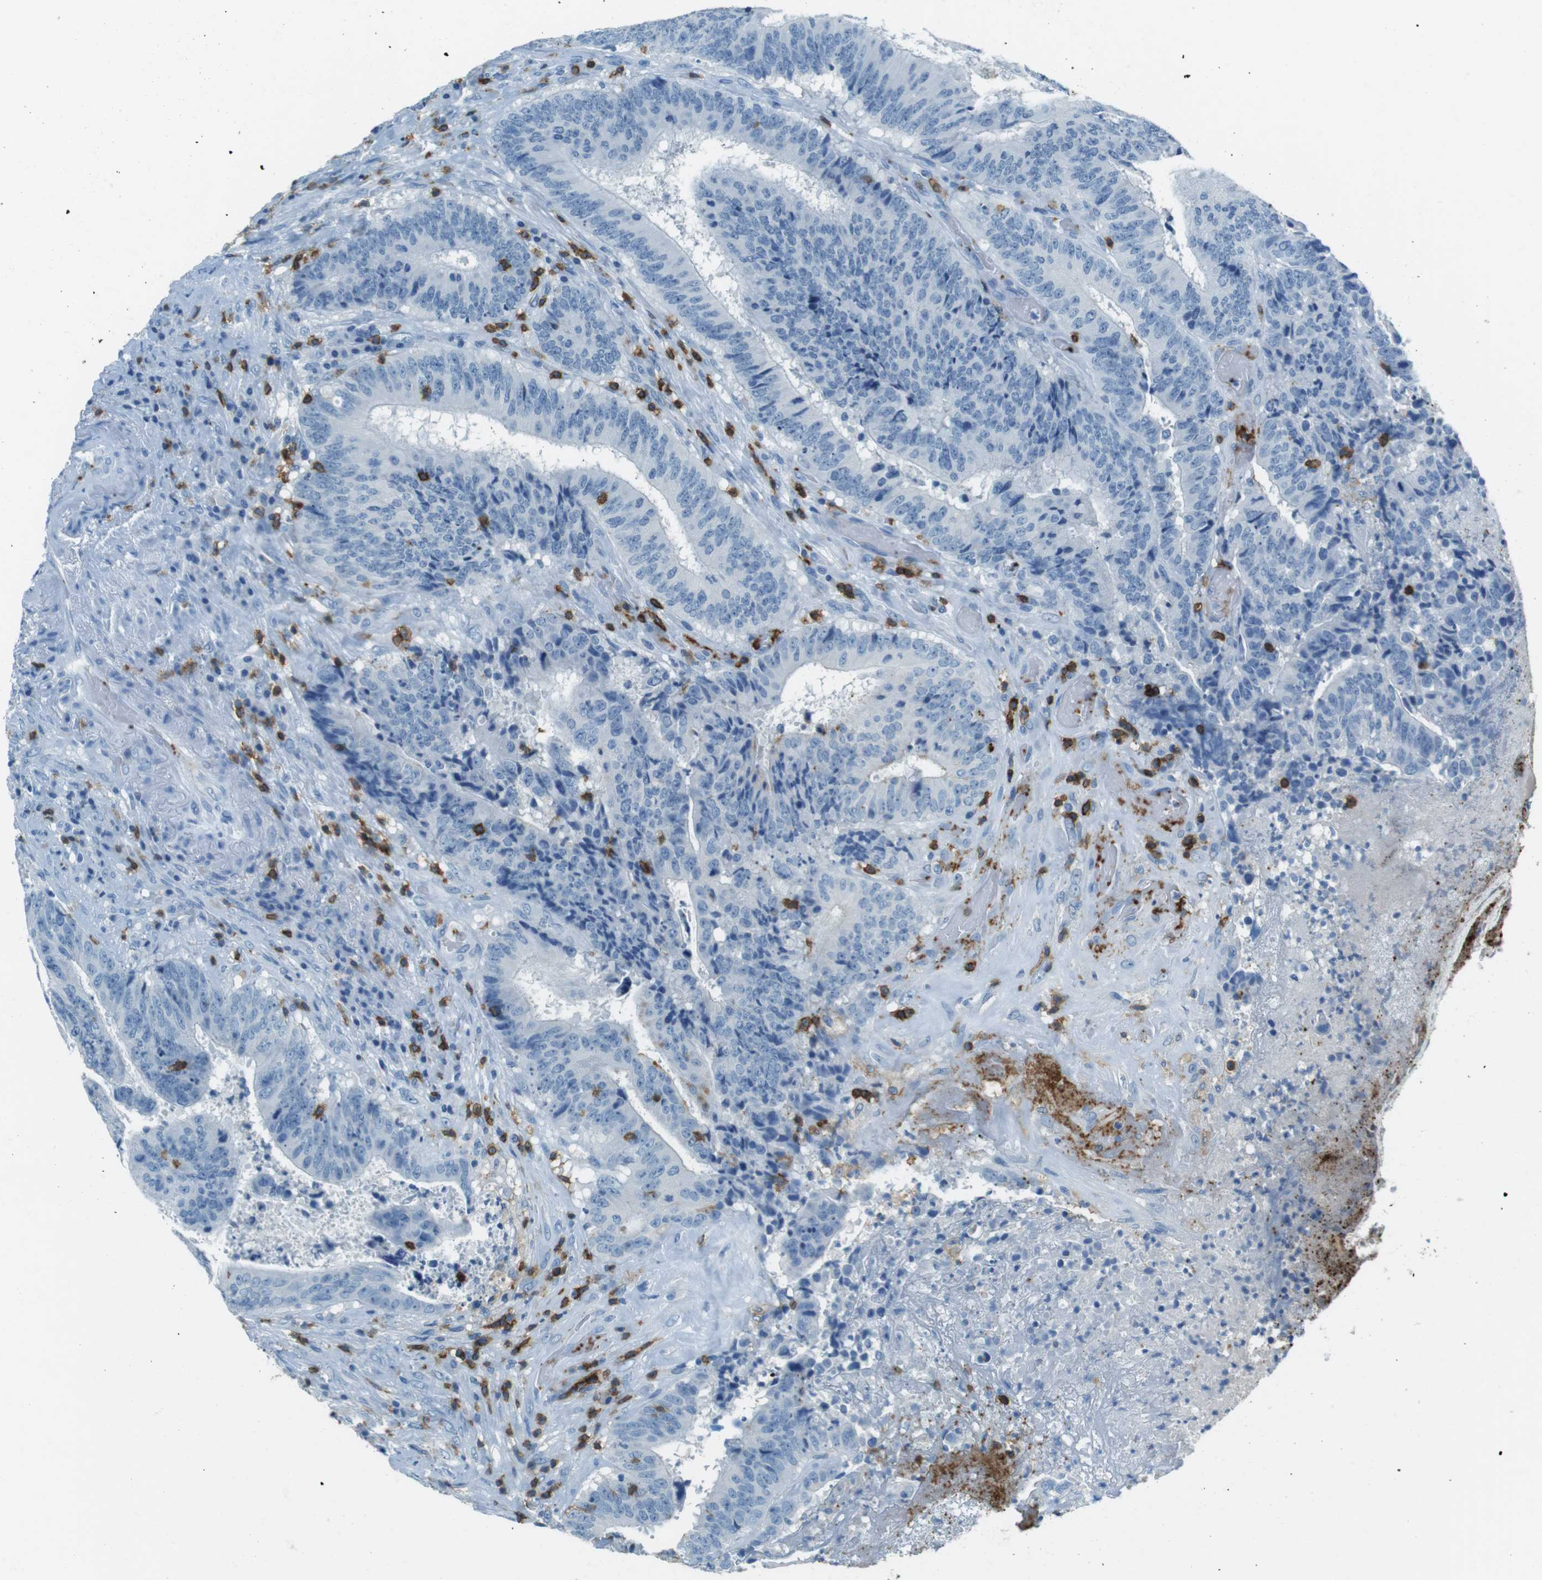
{"staining": {"intensity": "negative", "quantity": "none", "location": "none"}, "tissue": "colorectal cancer", "cell_type": "Tumor cells", "image_type": "cancer", "snomed": [{"axis": "morphology", "description": "Adenocarcinoma, NOS"}, {"axis": "topography", "description": "Rectum"}], "caption": "DAB (3,3'-diaminobenzidine) immunohistochemical staining of human colorectal cancer displays no significant staining in tumor cells.", "gene": "LAT", "patient": {"sex": "male", "age": 72}}